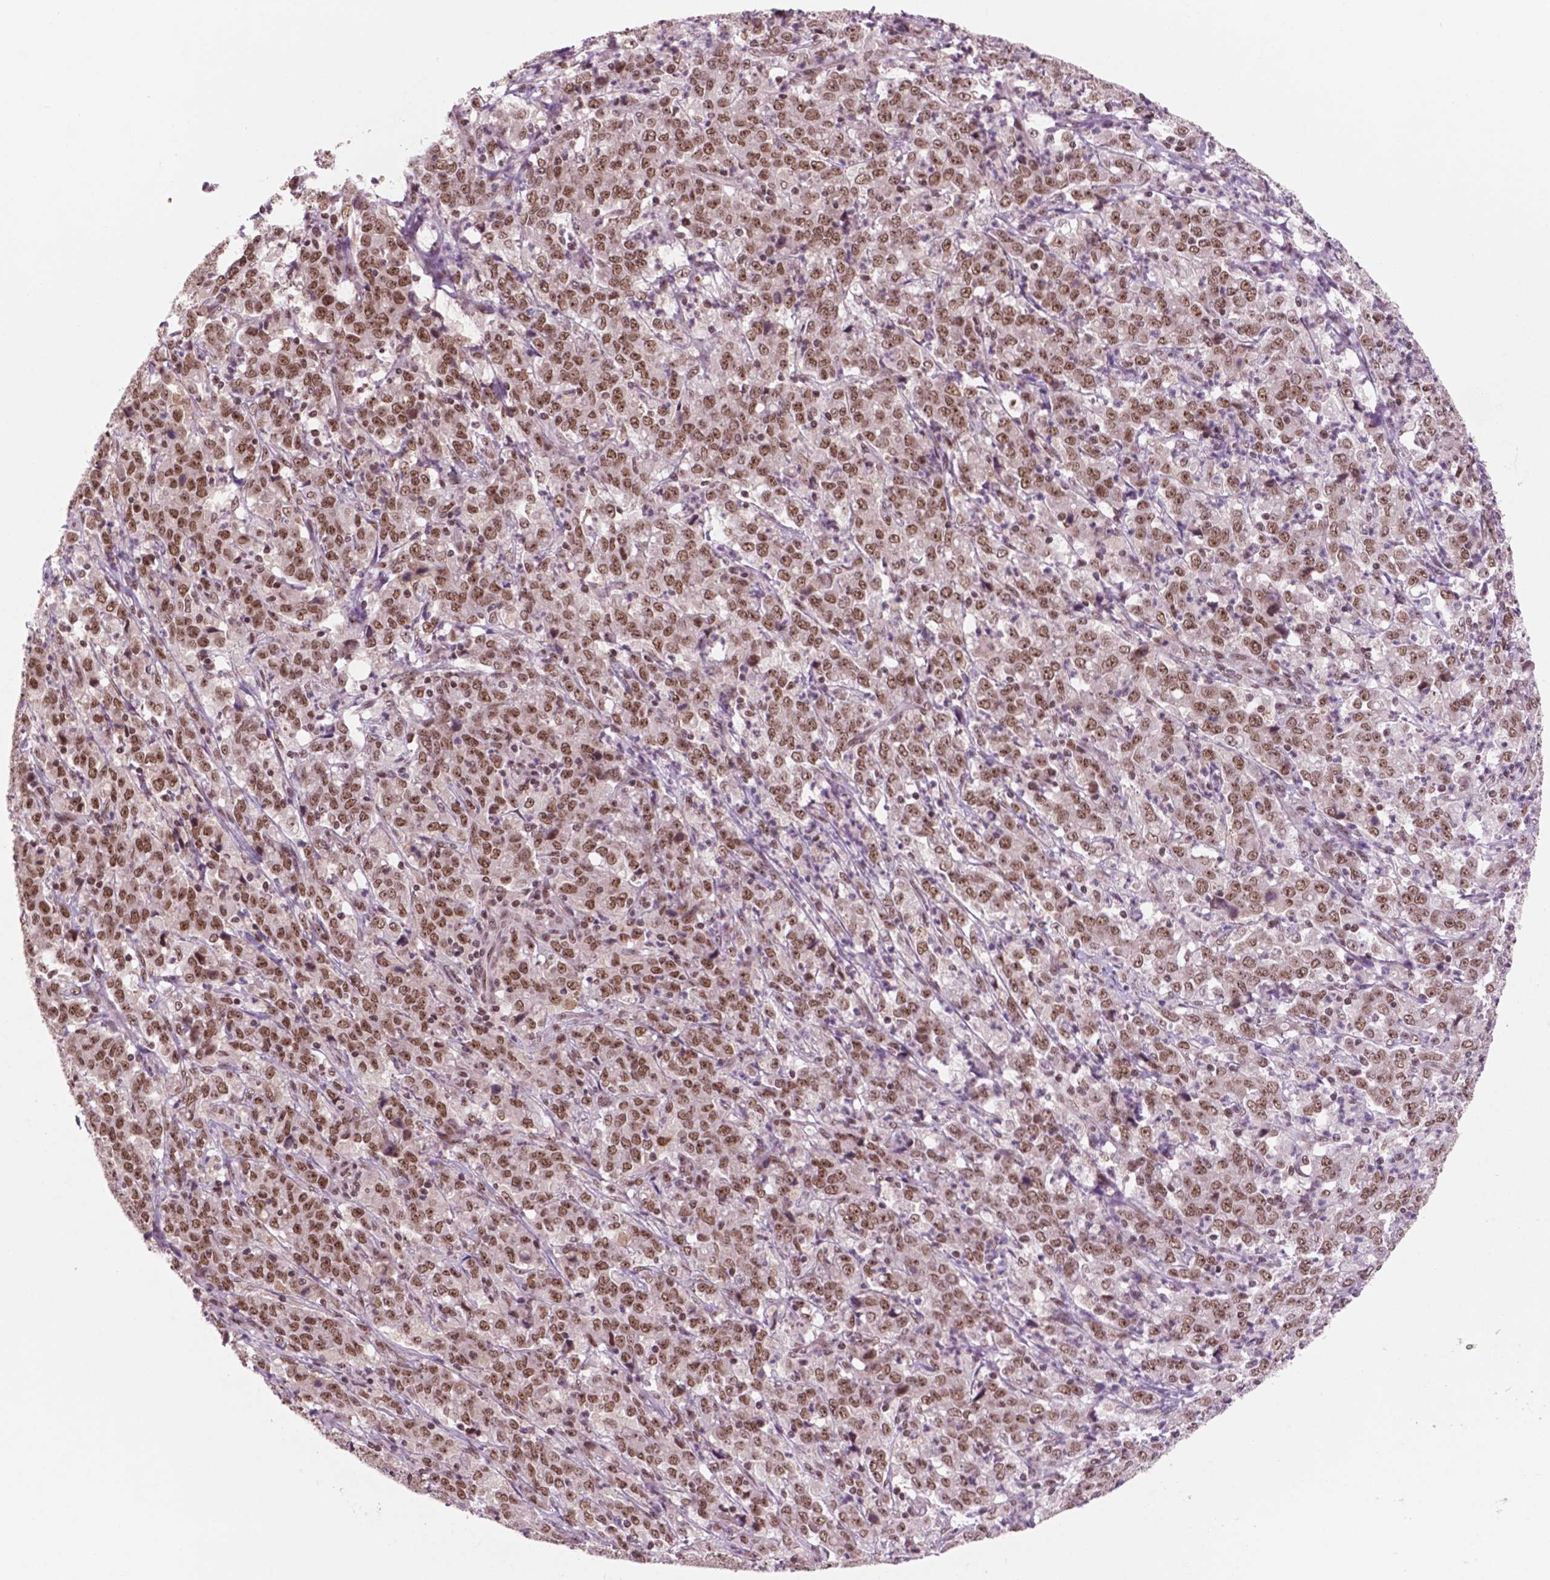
{"staining": {"intensity": "moderate", "quantity": ">75%", "location": "nuclear"}, "tissue": "stomach cancer", "cell_type": "Tumor cells", "image_type": "cancer", "snomed": [{"axis": "morphology", "description": "Adenocarcinoma, NOS"}, {"axis": "topography", "description": "Stomach, lower"}], "caption": "Moderate nuclear expression is appreciated in about >75% of tumor cells in stomach cancer. The staining was performed using DAB, with brown indicating positive protein expression. Nuclei are stained blue with hematoxylin.", "gene": "POLR2E", "patient": {"sex": "female", "age": 71}}